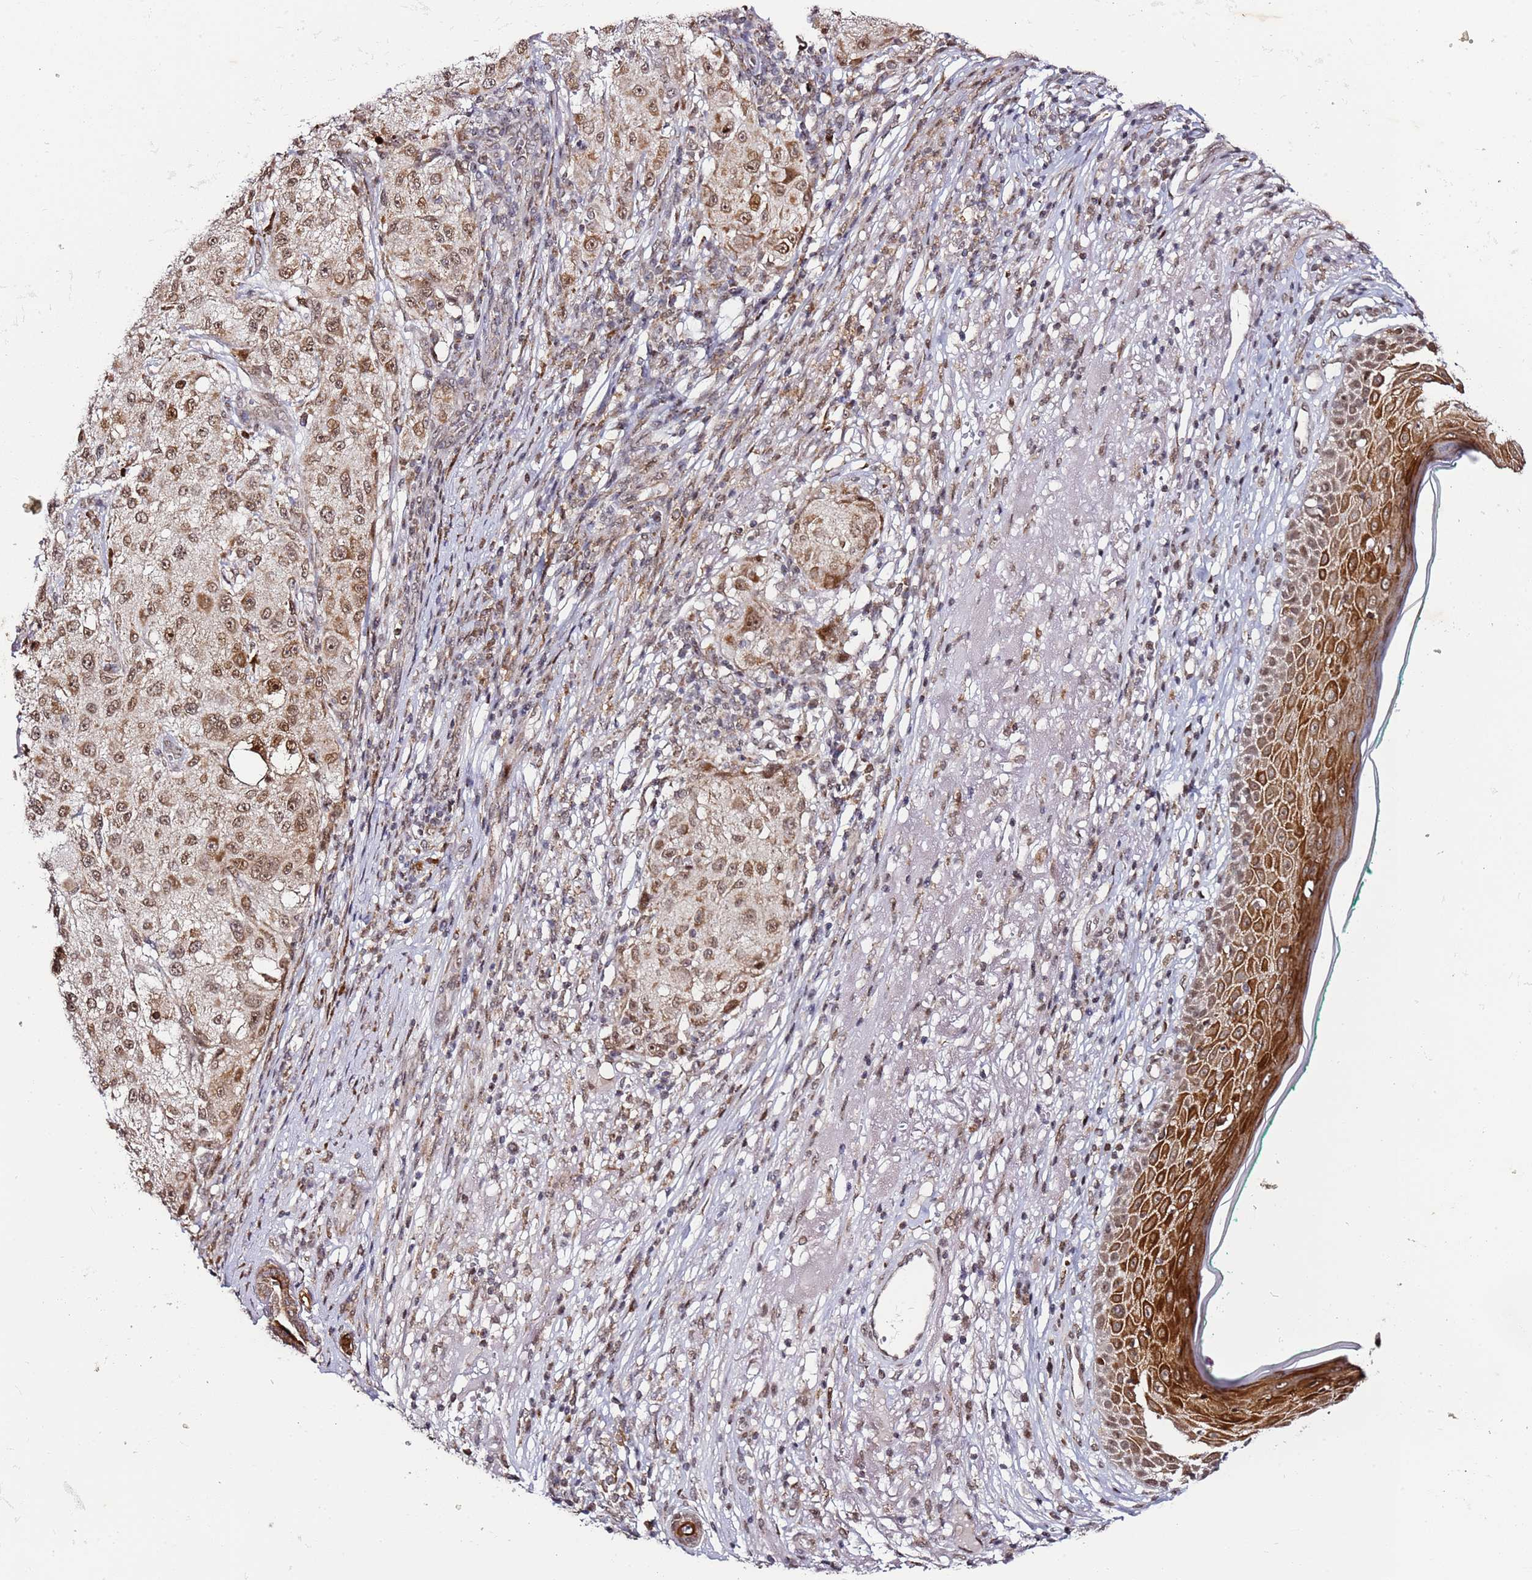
{"staining": {"intensity": "moderate", "quantity": ">75%", "location": "cytoplasmic/membranous,nuclear"}, "tissue": "melanoma", "cell_type": "Tumor cells", "image_type": "cancer", "snomed": [{"axis": "morphology", "description": "Necrosis, NOS"}, {"axis": "morphology", "description": "Malignant melanoma, NOS"}, {"axis": "topography", "description": "Skin"}], "caption": "Protein staining by immunohistochemistry exhibits moderate cytoplasmic/membranous and nuclear positivity in about >75% of tumor cells in melanoma. The protein of interest is stained brown, and the nuclei are stained in blue (DAB IHC with brightfield microscopy, high magnification).", "gene": "TP53AIP1", "patient": {"sex": "female", "age": 87}}